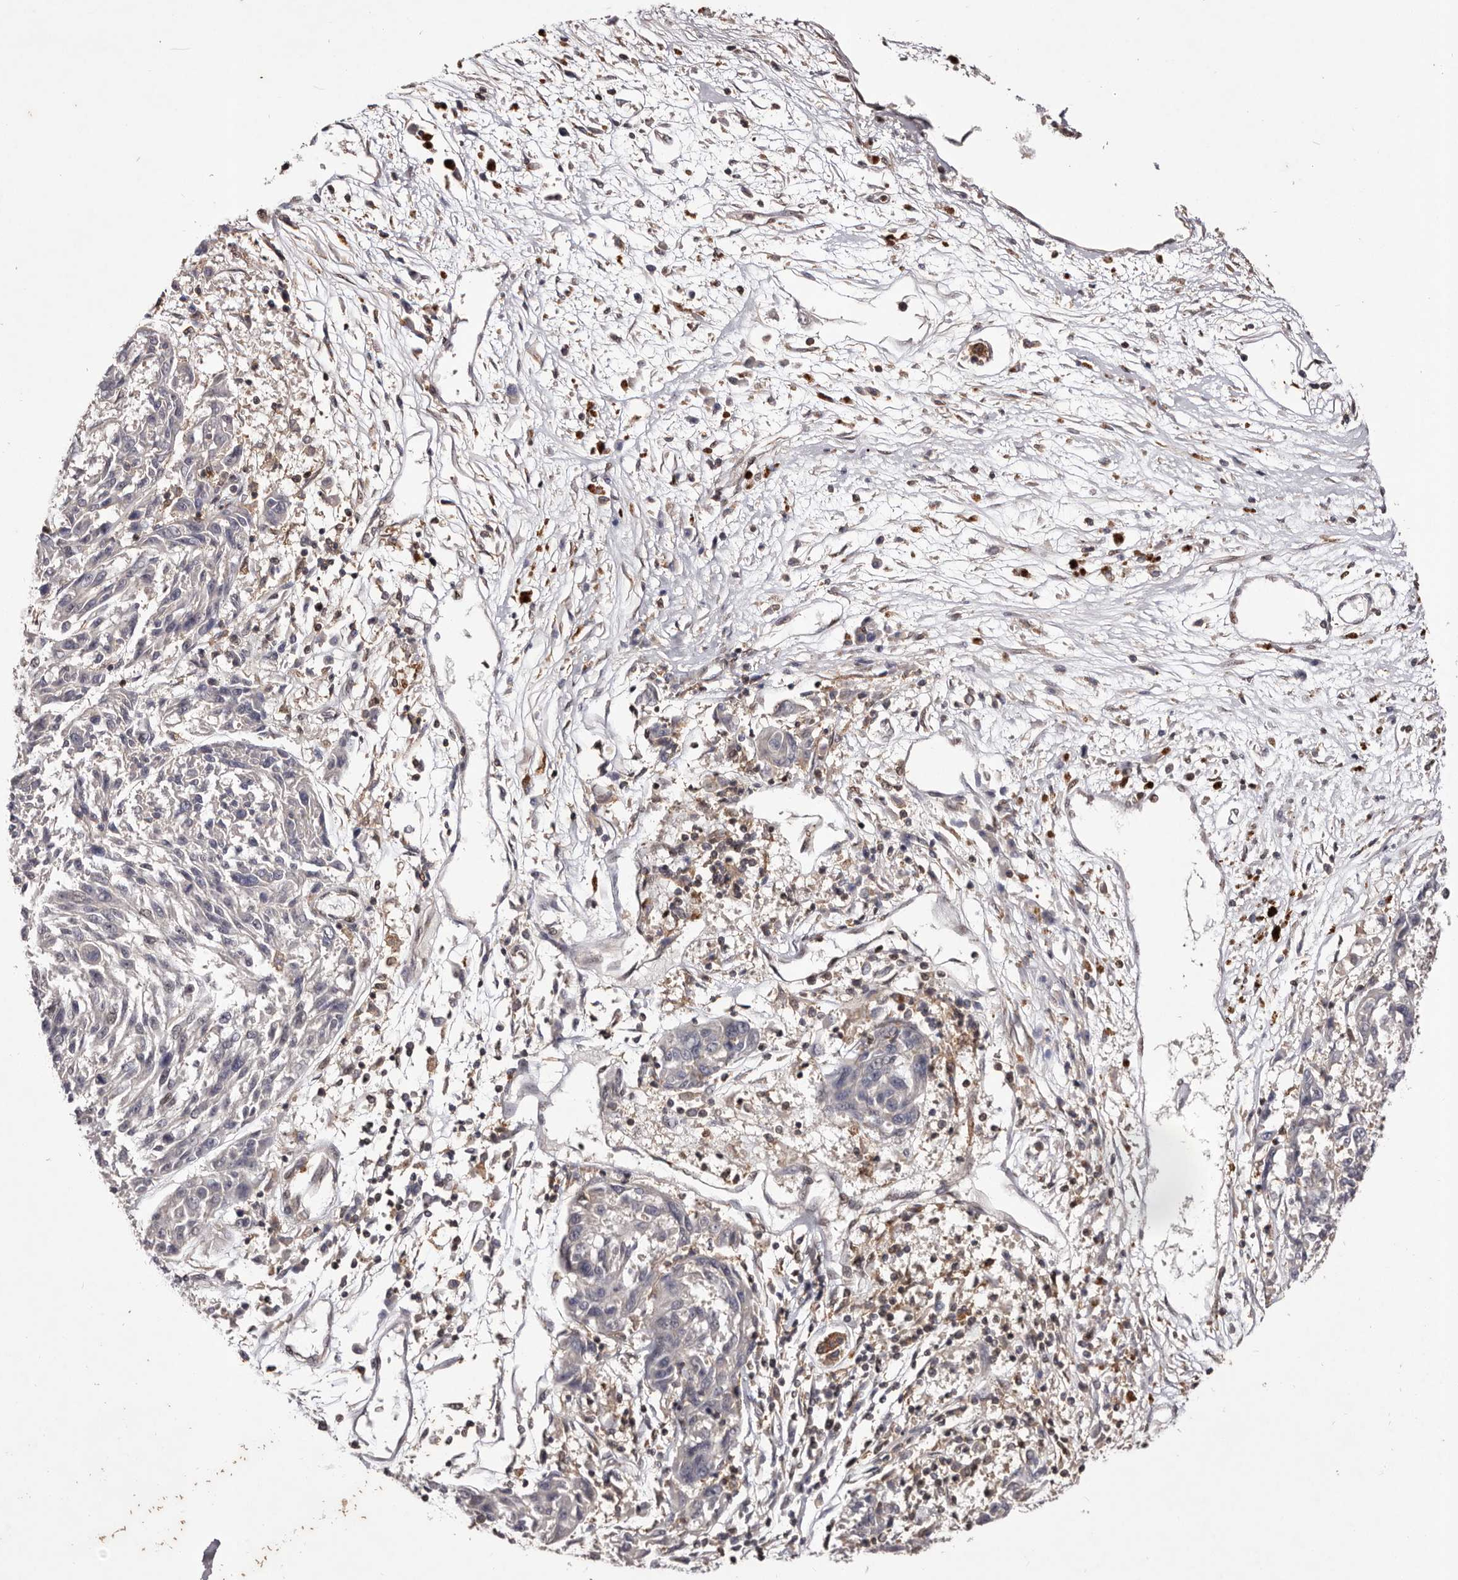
{"staining": {"intensity": "negative", "quantity": "none", "location": "none"}, "tissue": "melanoma", "cell_type": "Tumor cells", "image_type": "cancer", "snomed": [{"axis": "morphology", "description": "Malignant melanoma, NOS"}, {"axis": "topography", "description": "Skin"}], "caption": "Immunohistochemistry (IHC) photomicrograph of human melanoma stained for a protein (brown), which shows no expression in tumor cells.", "gene": "FBXO5", "patient": {"sex": "male", "age": 53}}